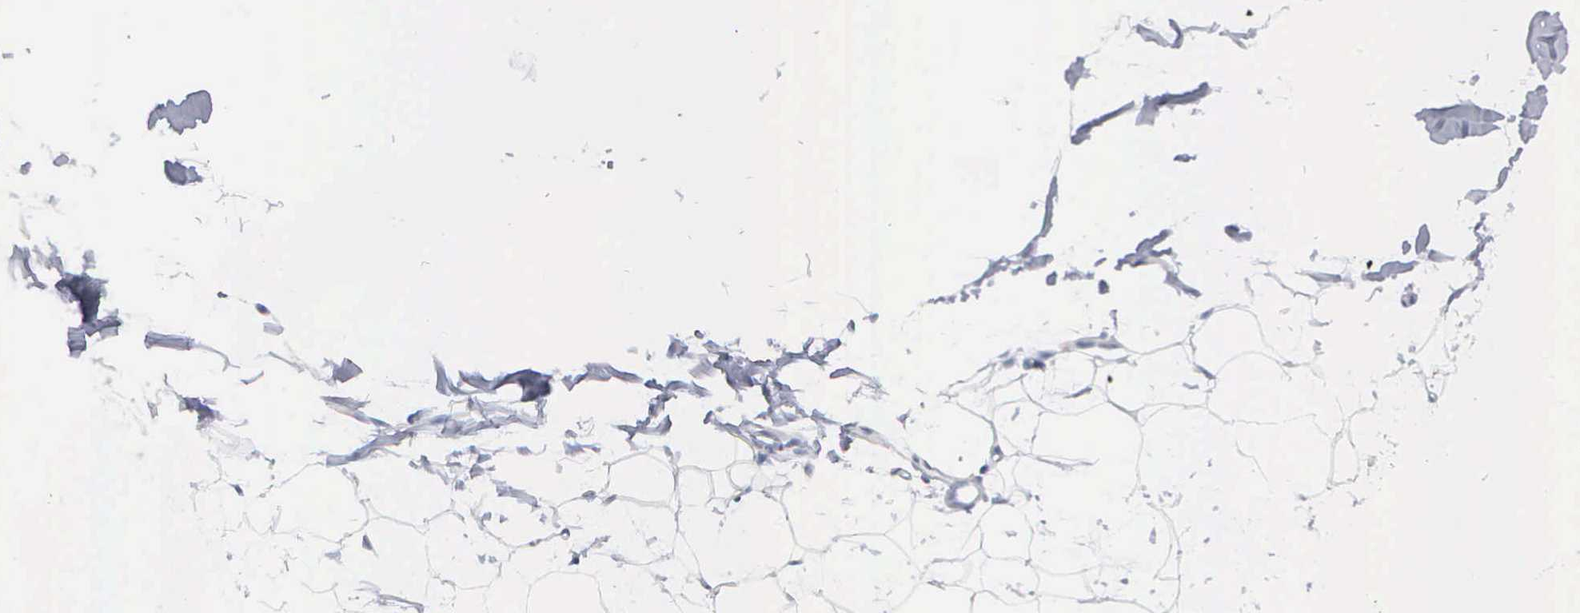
{"staining": {"intensity": "negative", "quantity": "none", "location": "none"}, "tissue": "adipose tissue", "cell_type": "Adipocytes", "image_type": "normal", "snomed": [{"axis": "morphology", "description": "Normal tissue, NOS"}, {"axis": "topography", "description": "Breast"}], "caption": "The image displays no staining of adipocytes in unremarkable adipose tissue. (DAB (3,3'-diaminobenzidine) immunohistochemistry (IHC) visualized using brightfield microscopy, high magnification).", "gene": "ASPHD2", "patient": {"sex": "female", "age": 45}}